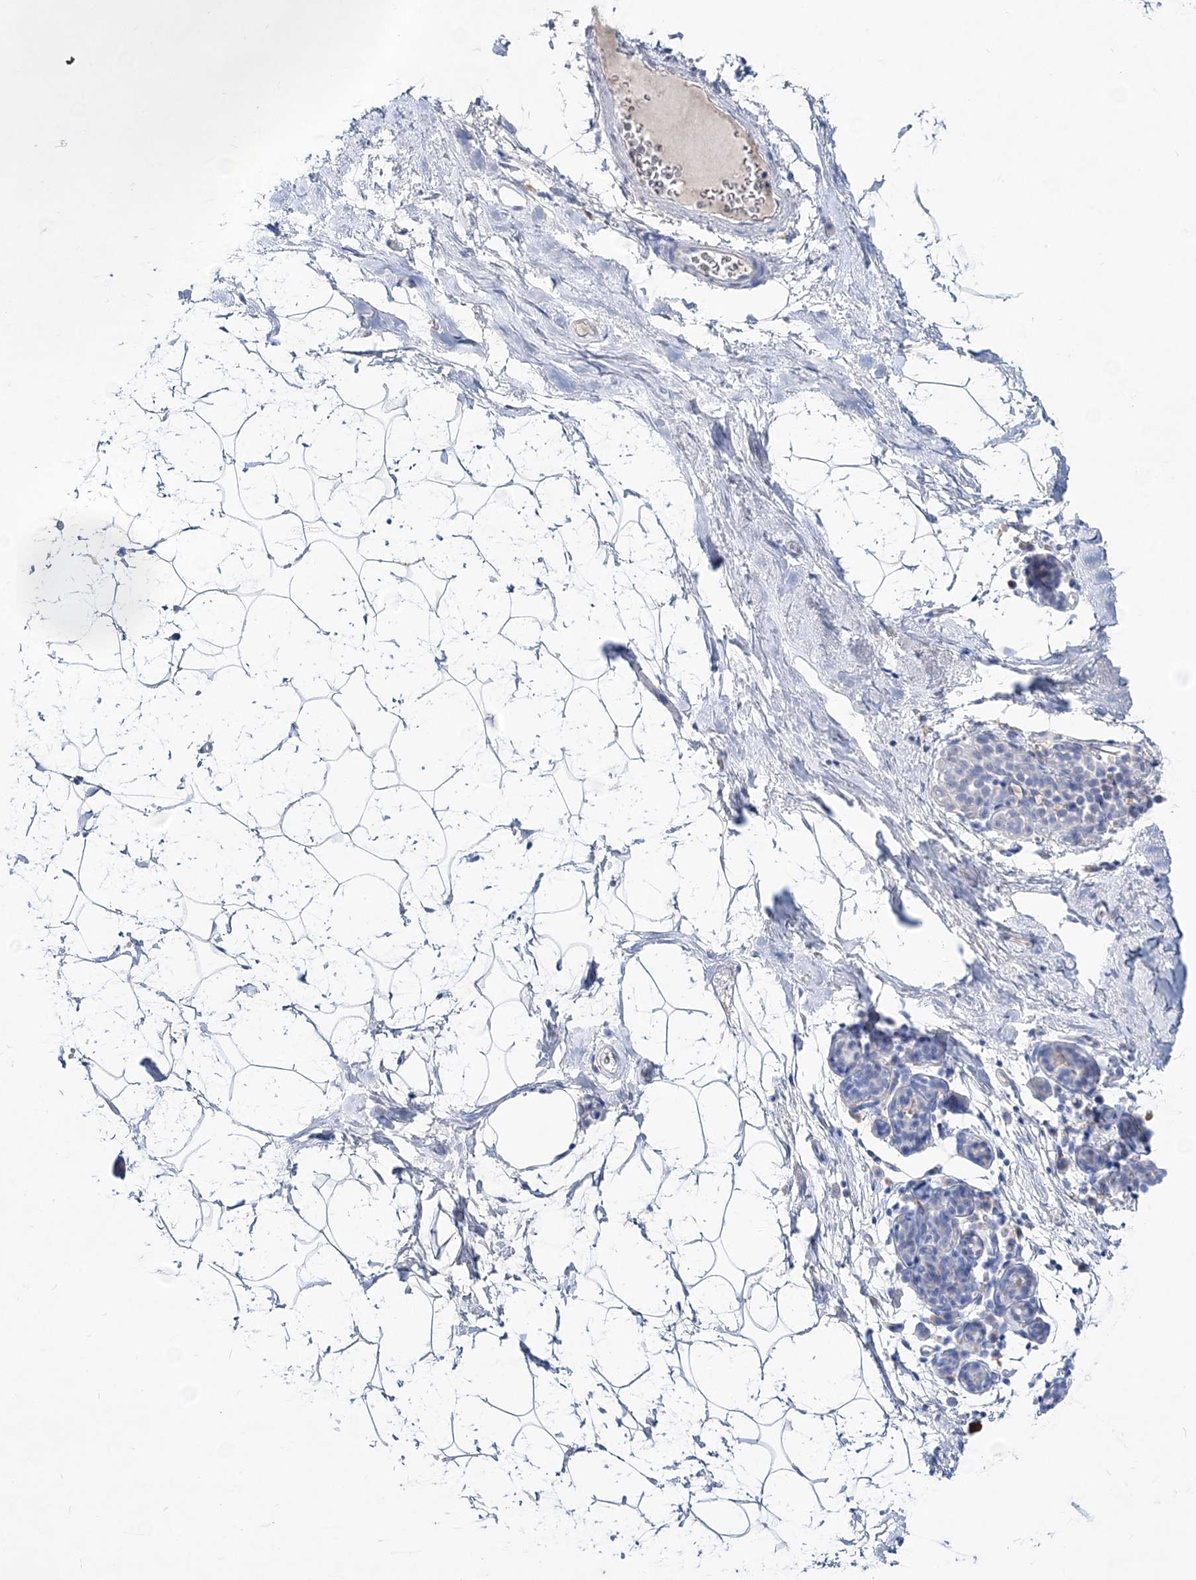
{"staining": {"intensity": "negative", "quantity": "none", "location": "none"}, "tissue": "breast", "cell_type": "Adipocytes", "image_type": "normal", "snomed": [{"axis": "morphology", "description": "Normal tissue, NOS"}, {"axis": "morphology", "description": "Lobular carcinoma"}, {"axis": "topography", "description": "Breast"}], "caption": "Immunohistochemistry image of normal breast: breast stained with DAB (3,3'-diaminobenzidine) reveals no significant protein staining in adipocytes.", "gene": "SPINK7", "patient": {"sex": "female", "age": 62}}